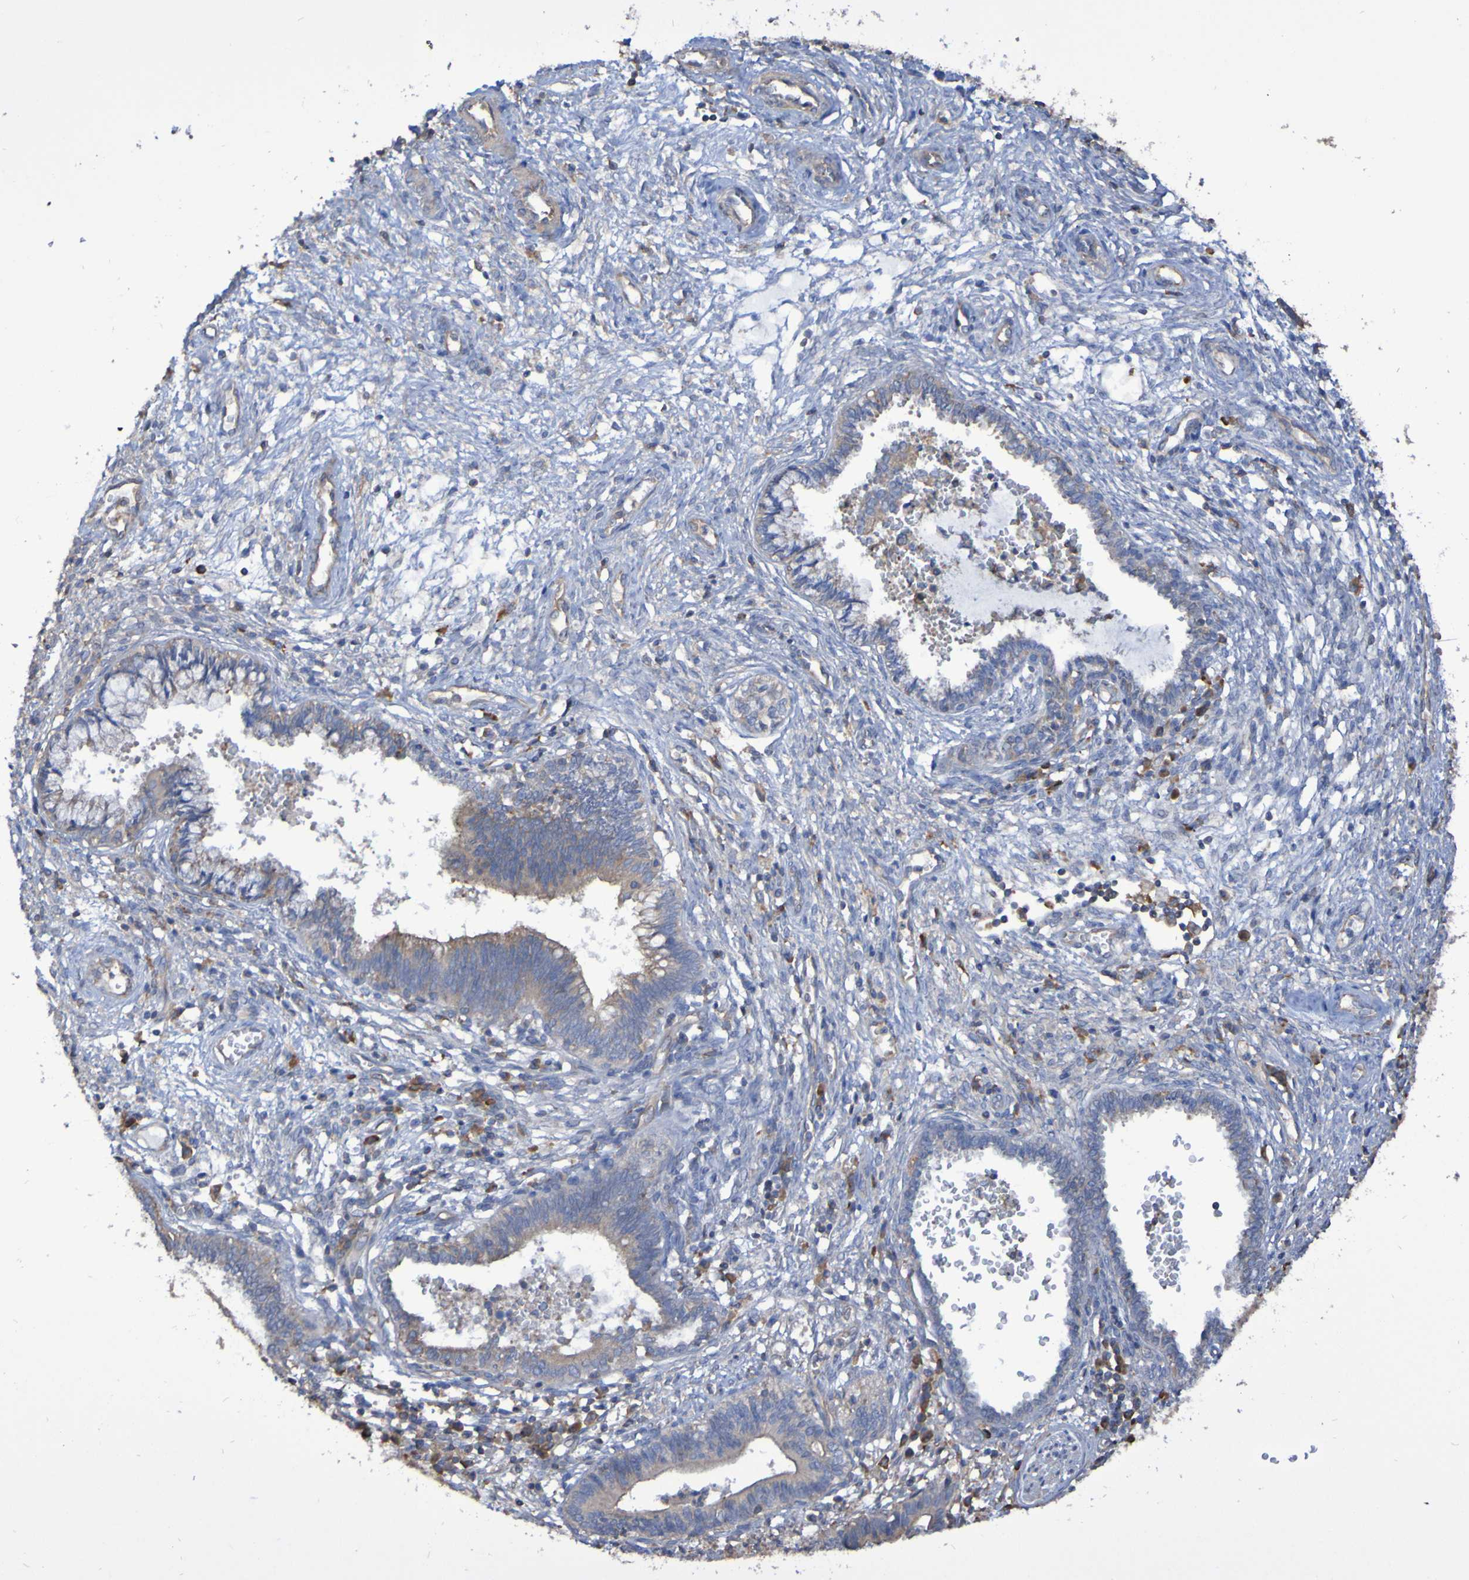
{"staining": {"intensity": "weak", "quantity": ">75%", "location": "cytoplasmic/membranous"}, "tissue": "cervical cancer", "cell_type": "Tumor cells", "image_type": "cancer", "snomed": [{"axis": "morphology", "description": "Adenocarcinoma, NOS"}, {"axis": "topography", "description": "Cervix"}], "caption": "A micrograph of human cervical adenocarcinoma stained for a protein demonstrates weak cytoplasmic/membranous brown staining in tumor cells. (IHC, brightfield microscopy, high magnification).", "gene": "SYNJ1", "patient": {"sex": "female", "age": 44}}